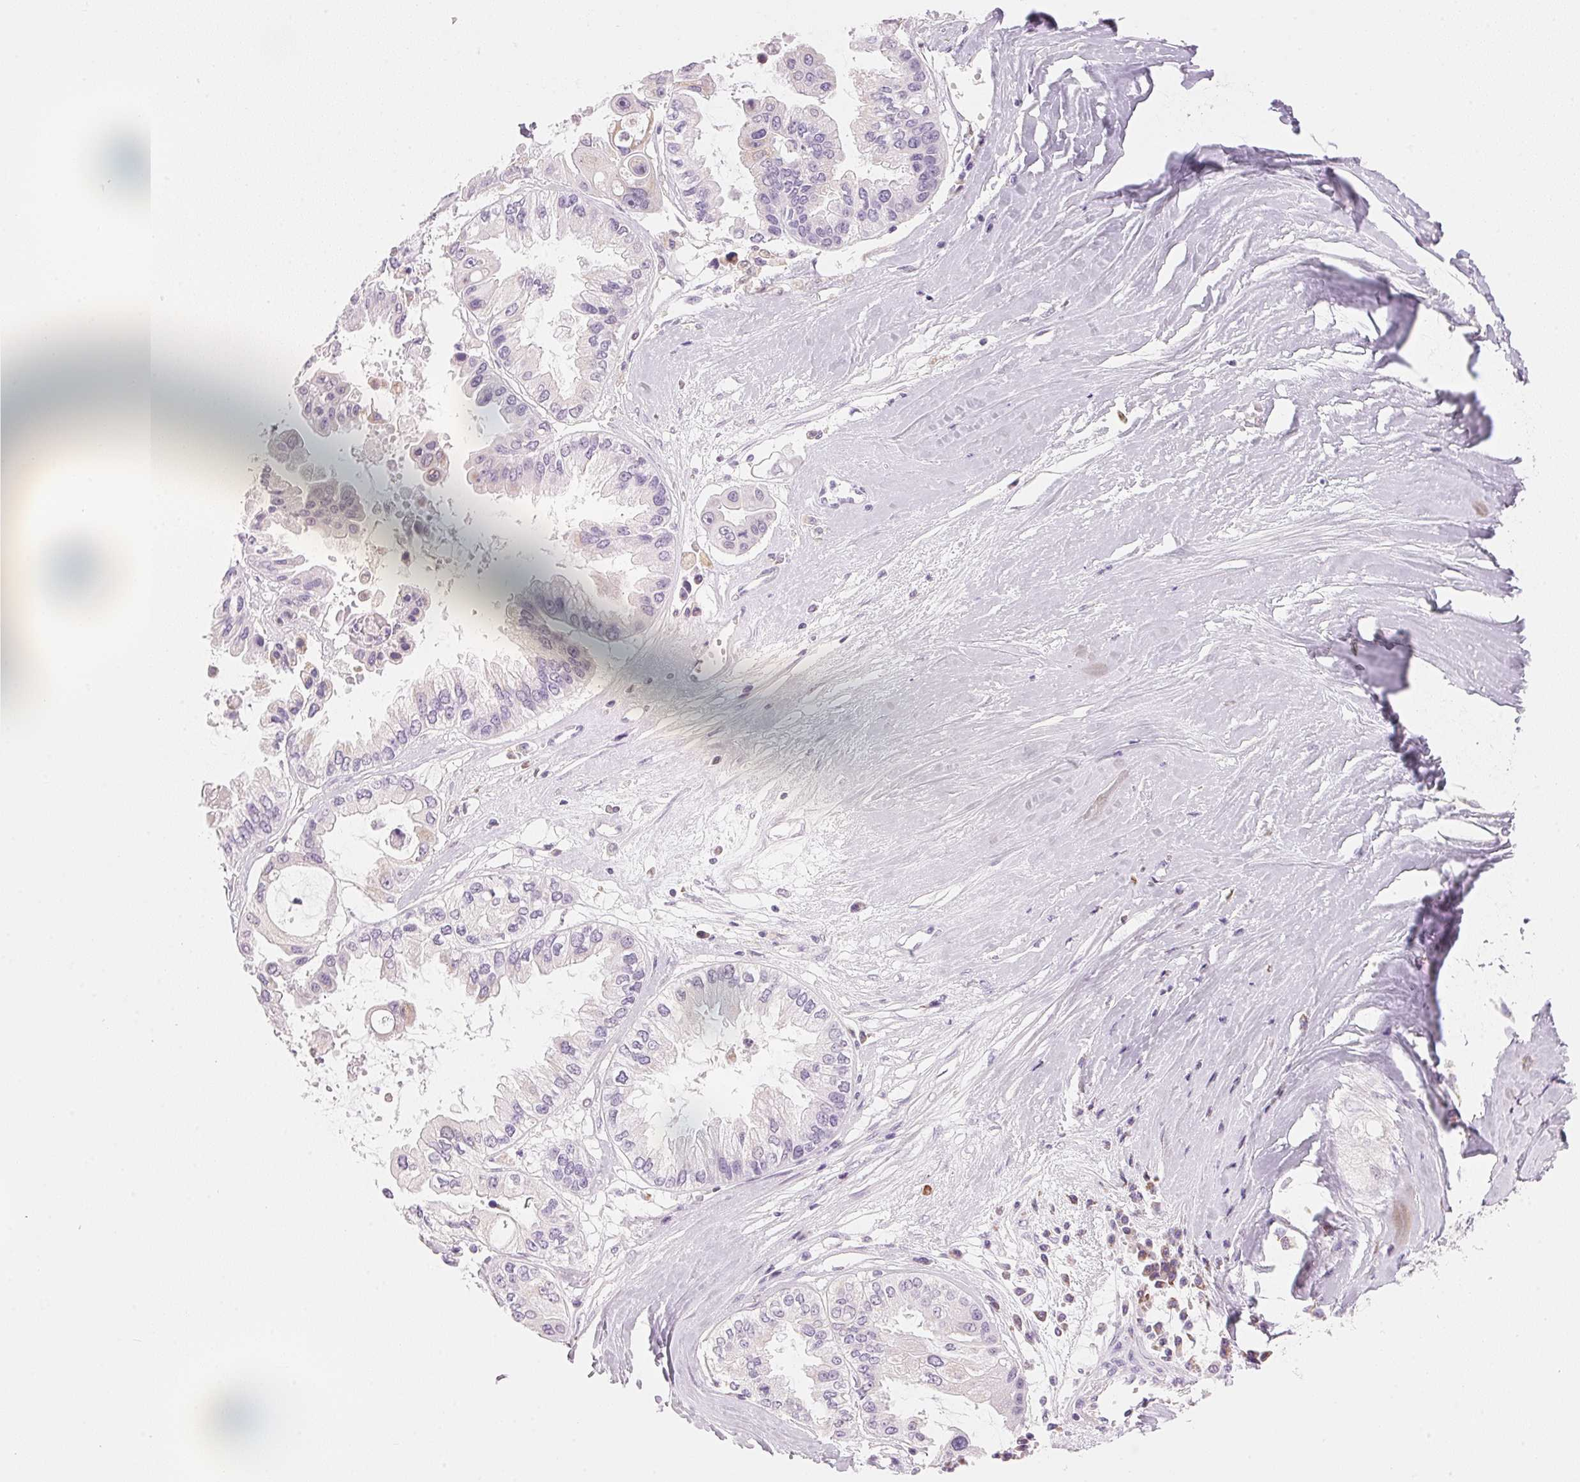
{"staining": {"intensity": "weak", "quantity": "<25%", "location": "cytoplasmic/membranous"}, "tissue": "ovarian cancer", "cell_type": "Tumor cells", "image_type": "cancer", "snomed": [{"axis": "morphology", "description": "Cystadenocarcinoma, serous, NOS"}, {"axis": "topography", "description": "Ovary"}], "caption": "IHC of ovarian cancer displays no staining in tumor cells.", "gene": "HOXB13", "patient": {"sex": "female", "age": 56}}